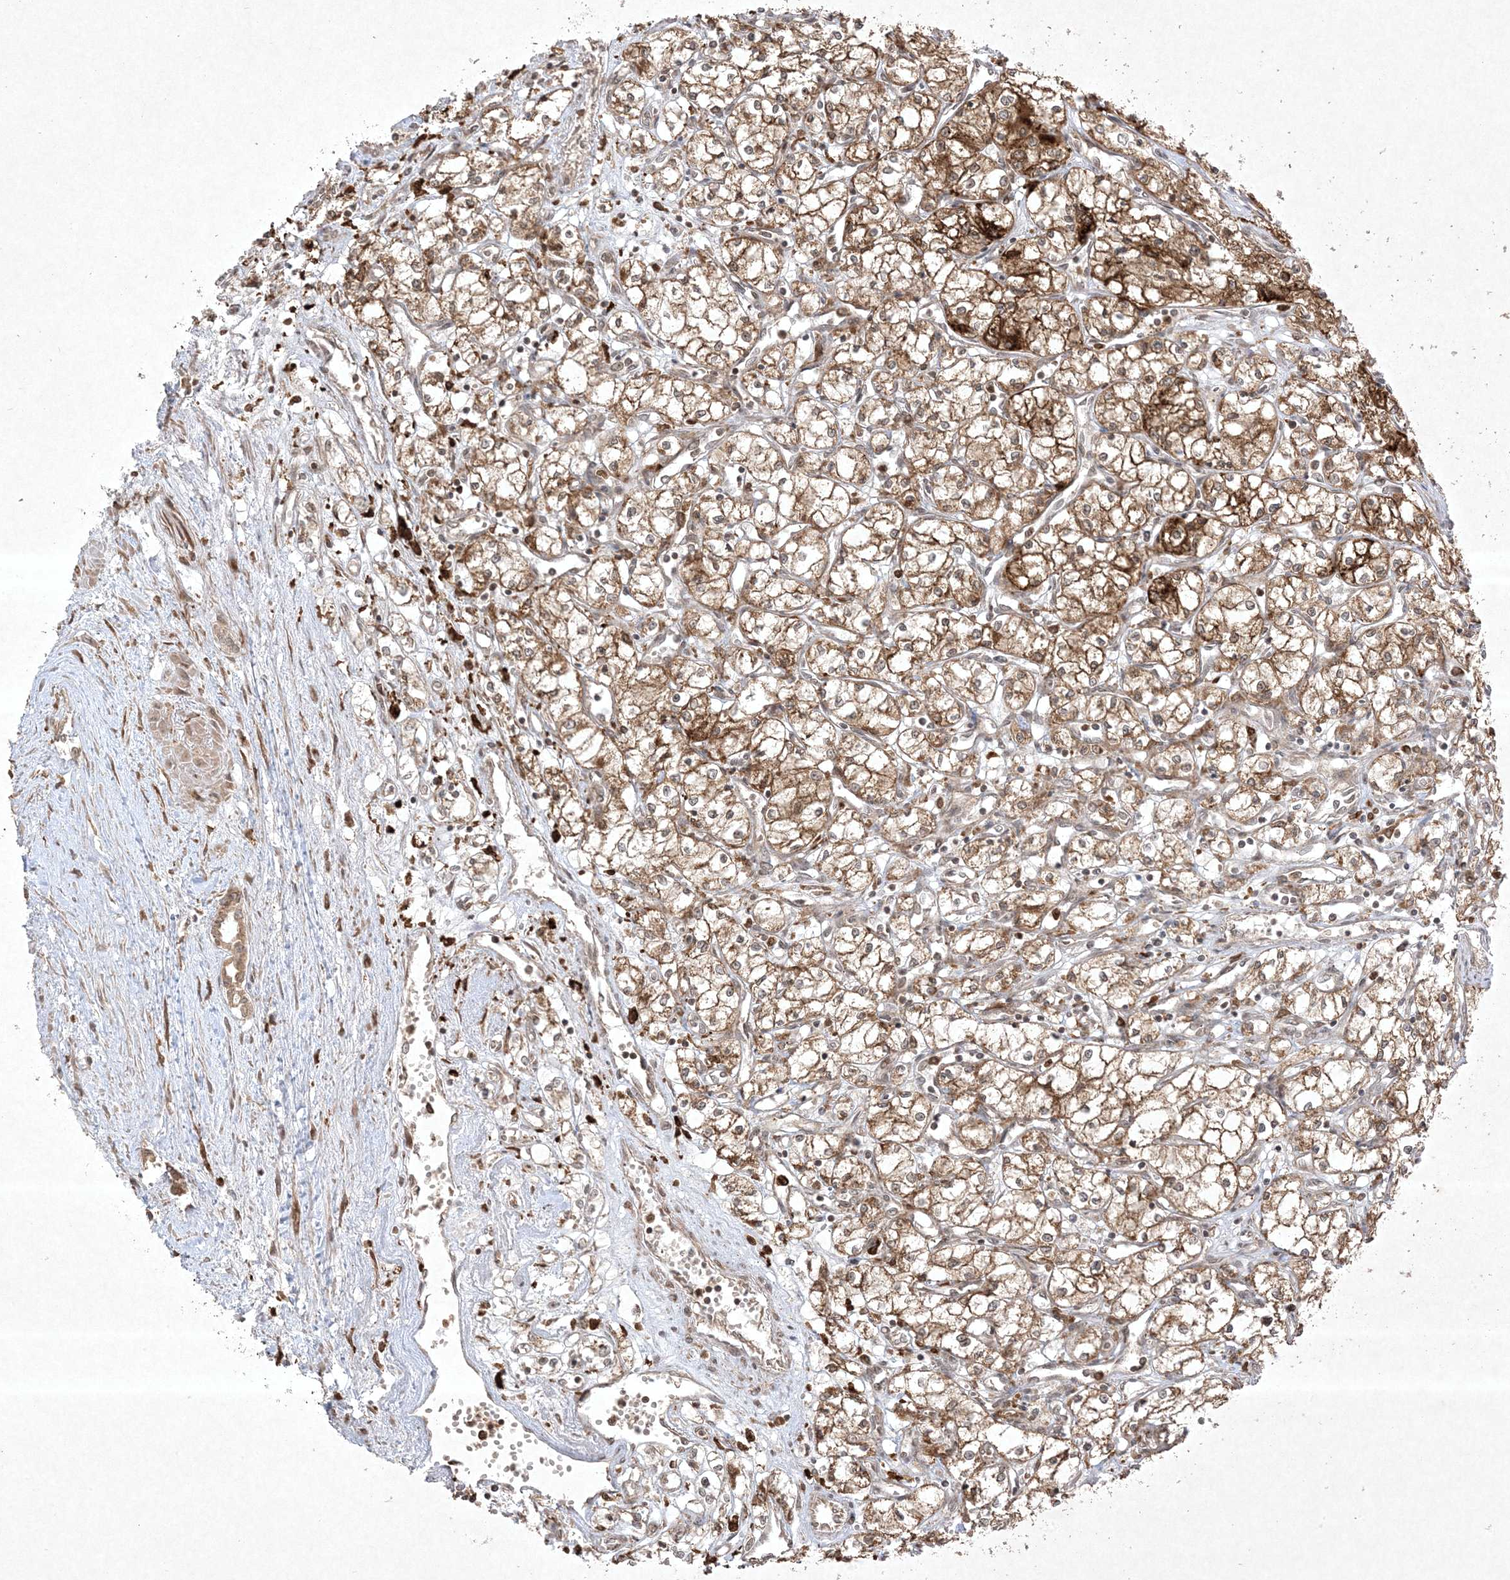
{"staining": {"intensity": "moderate", "quantity": ">75%", "location": "cytoplasmic/membranous"}, "tissue": "renal cancer", "cell_type": "Tumor cells", "image_type": "cancer", "snomed": [{"axis": "morphology", "description": "Adenocarcinoma, NOS"}, {"axis": "topography", "description": "Kidney"}], "caption": "This is an image of immunohistochemistry (IHC) staining of renal cancer, which shows moderate positivity in the cytoplasmic/membranous of tumor cells.", "gene": "PTK6", "patient": {"sex": "male", "age": 59}}